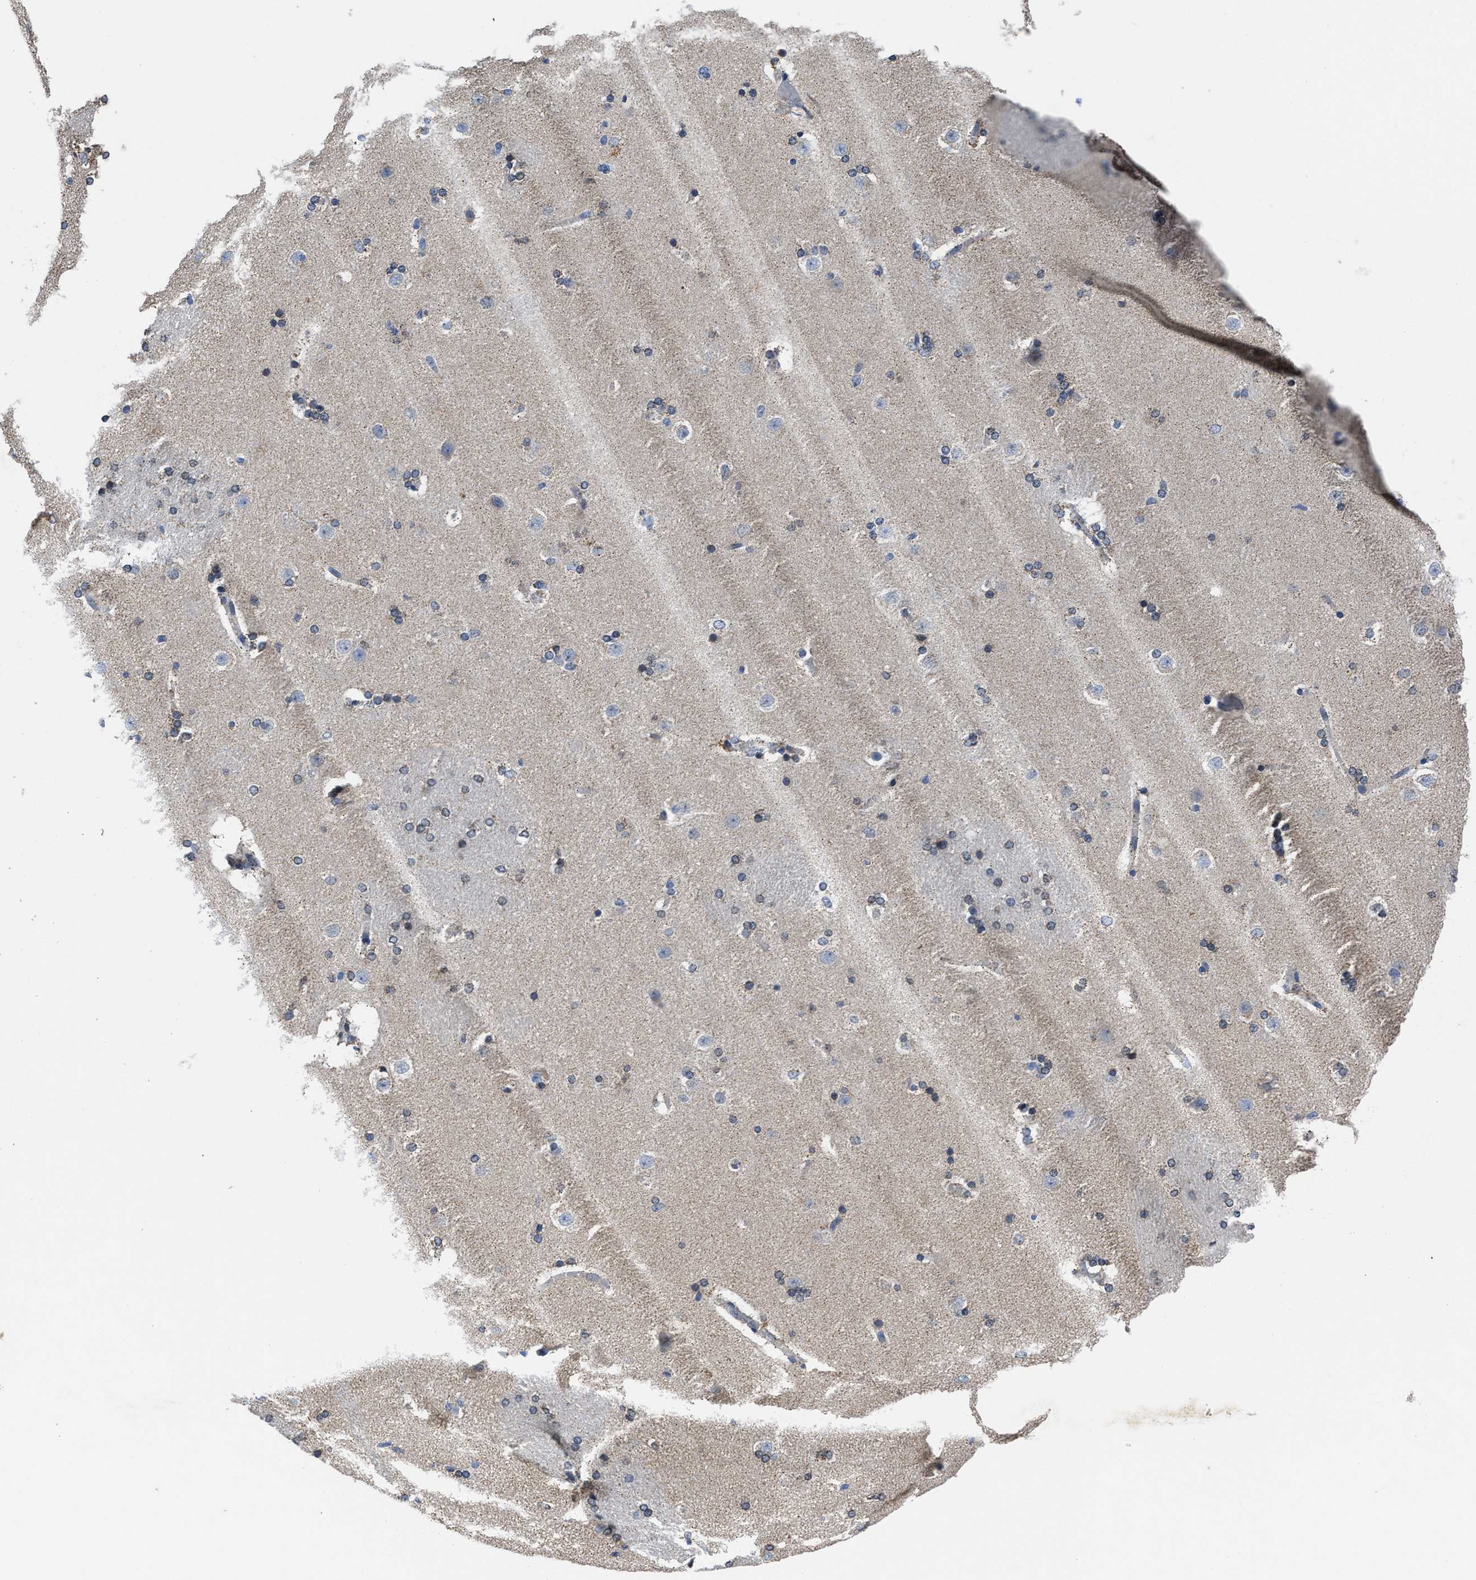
{"staining": {"intensity": "weak", "quantity": "<25%", "location": "cytoplasmic/membranous"}, "tissue": "caudate", "cell_type": "Glial cells", "image_type": "normal", "snomed": [{"axis": "morphology", "description": "Normal tissue, NOS"}, {"axis": "topography", "description": "Lateral ventricle wall"}], "caption": "High power microscopy histopathology image of an immunohistochemistry (IHC) micrograph of normal caudate, revealing no significant expression in glial cells. Nuclei are stained in blue.", "gene": "CACNA1D", "patient": {"sex": "female", "age": 19}}